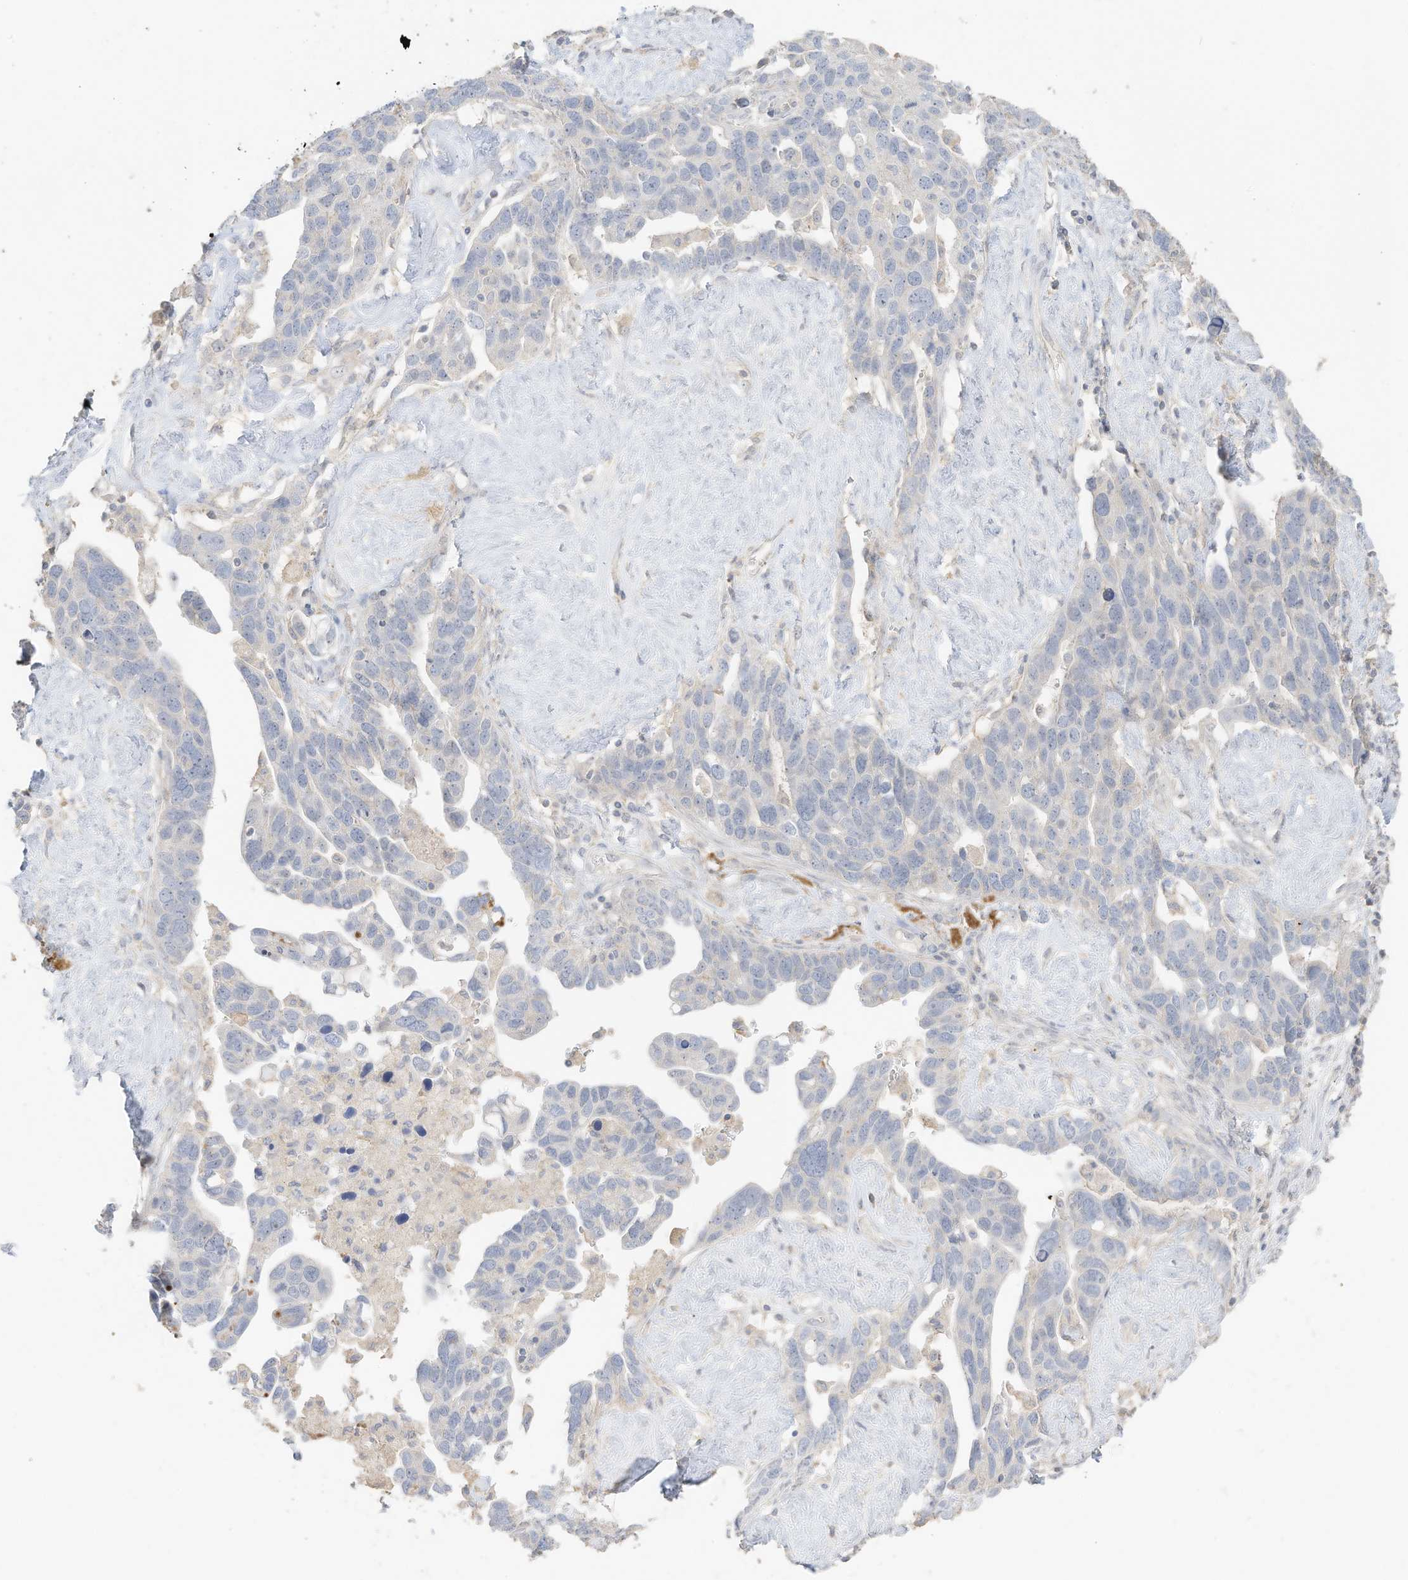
{"staining": {"intensity": "negative", "quantity": "none", "location": "none"}, "tissue": "ovarian cancer", "cell_type": "Tumor cells", "image_type": "cancer", "snomed": [{"axis": "morphology", "description": "Cystadenocarcinoma, serous, NOS"}, {"axis": "topography", "description": "Ovary"}], "caption": "Ovarian cancer was stained to show a protein in brown. There is no significant staining in tumor cells.", "gene": "ZBTB41", "patient": {"sex": "female", "age": 54}}